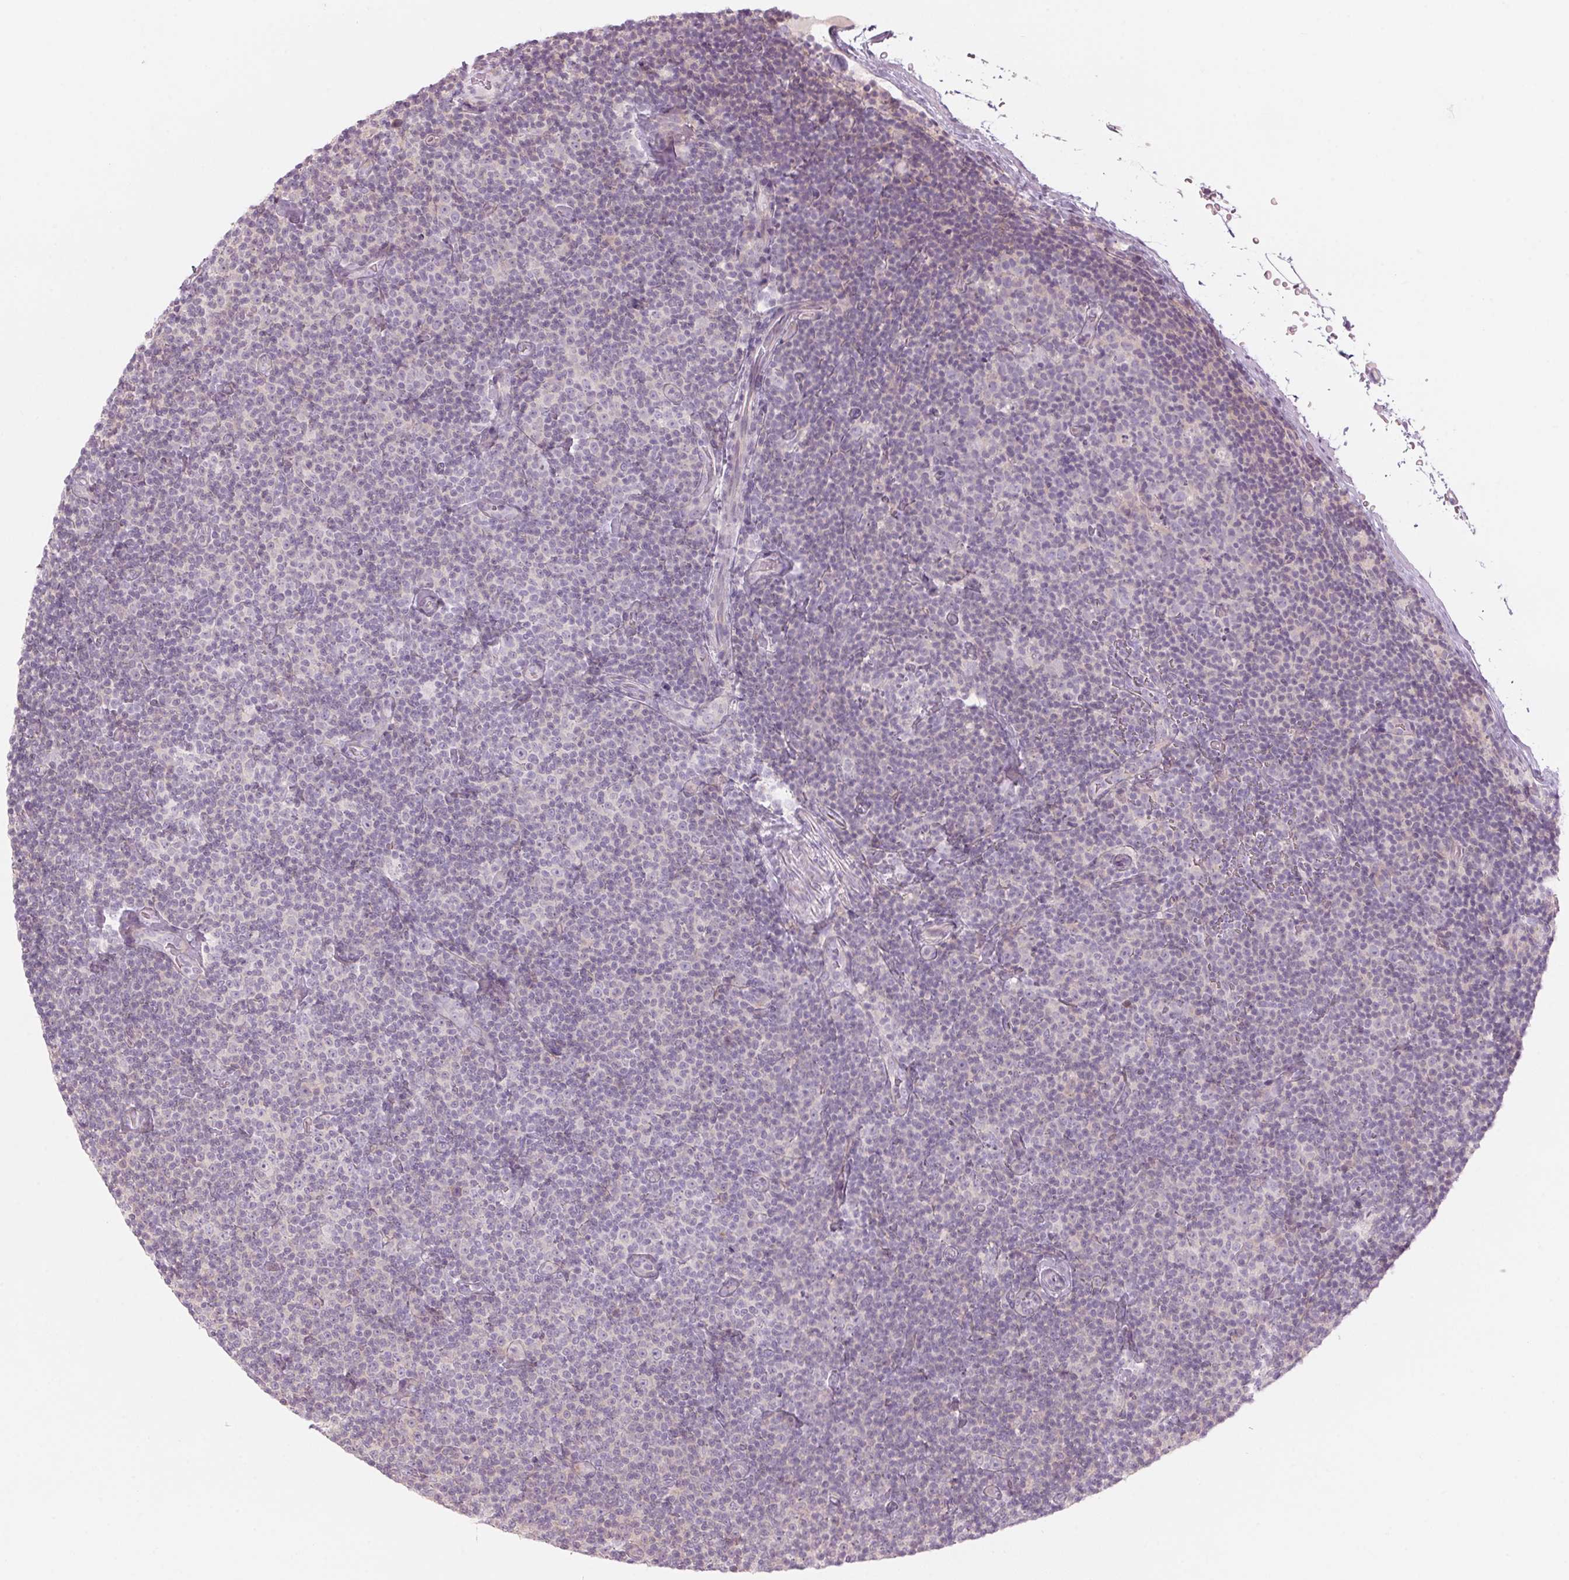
{"staining": {"intensity": "negative", "quantity": "none", "location": "none"}, "tissue": "lymphoma", "cell_type": "Tumor cells", "image_type": "cancer", "snomed": [{"axis": "morphology", "description": "Malignant lymphoma, non-Hodgkin's type, Low grade"}, {"axis": "topography", "description": "Lymph node"}], "caption": "Immunohistochemical staining of lymphoma shows no significant staining in tumor cells.", "gene": "GNMT", "patient": {"sex": "male", "age": 81}}